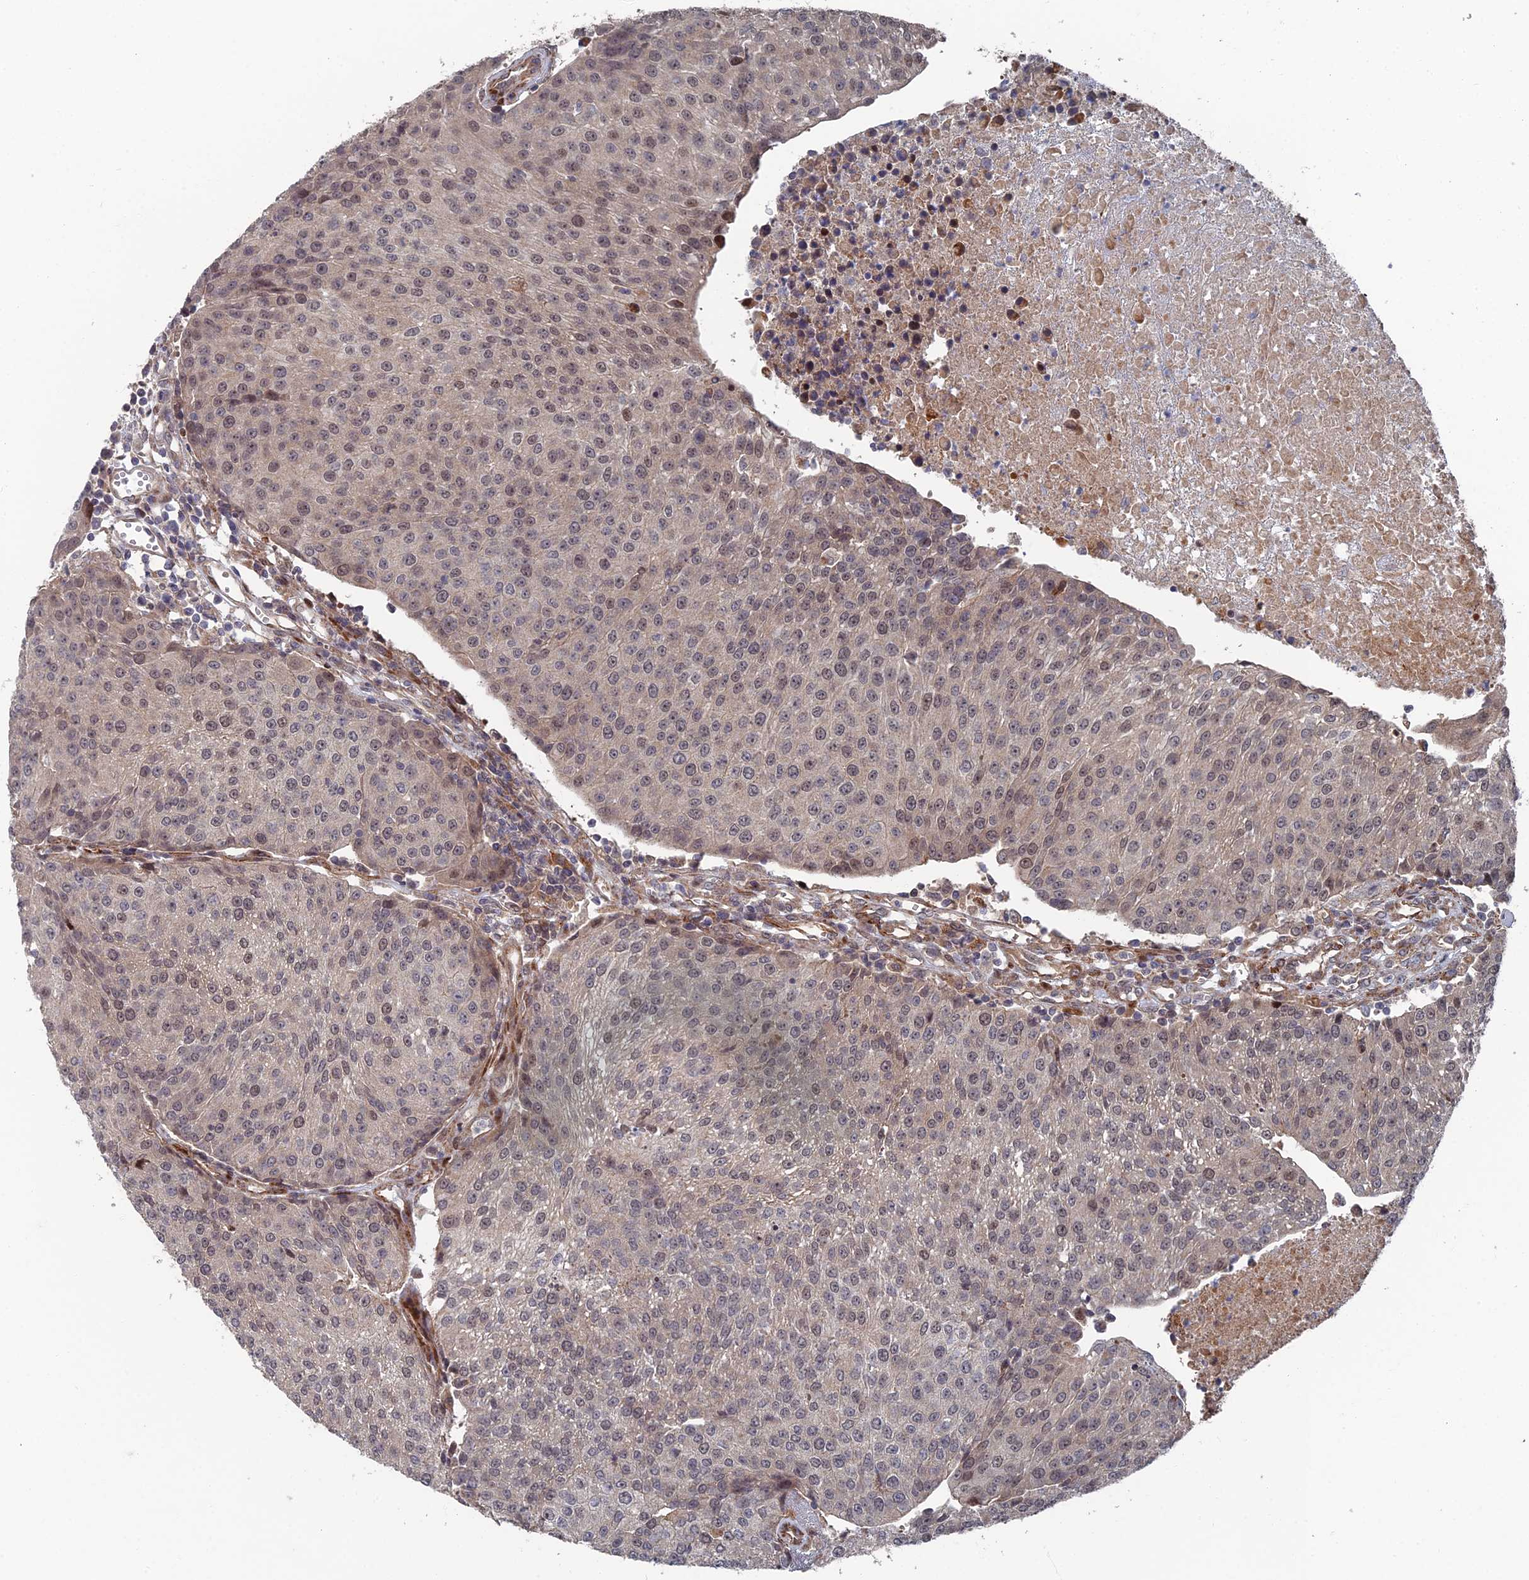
{"staining": {"intensity": "weak", "quantity": "25%-75%", "location": "cytoplasmic/membranous,nuclear"}, "tissue": "urothelial cancer", "cell_type": "Tumor cells", "image_type": "cancer", "snomed": [{"axis": "morphology", "description": "Urothelial carcinoma, High grade"}, {"axis": "topography", "description": "Urinary bladder"}], "caption": "A brown stain shows weak cytoplasmic/membranous and nuclear staining of a protein in human high-grade urothelial carcinoma tumor cells.", "gene": "GTF2IRD1", "patient": {"sex": "female", "age": 85}}